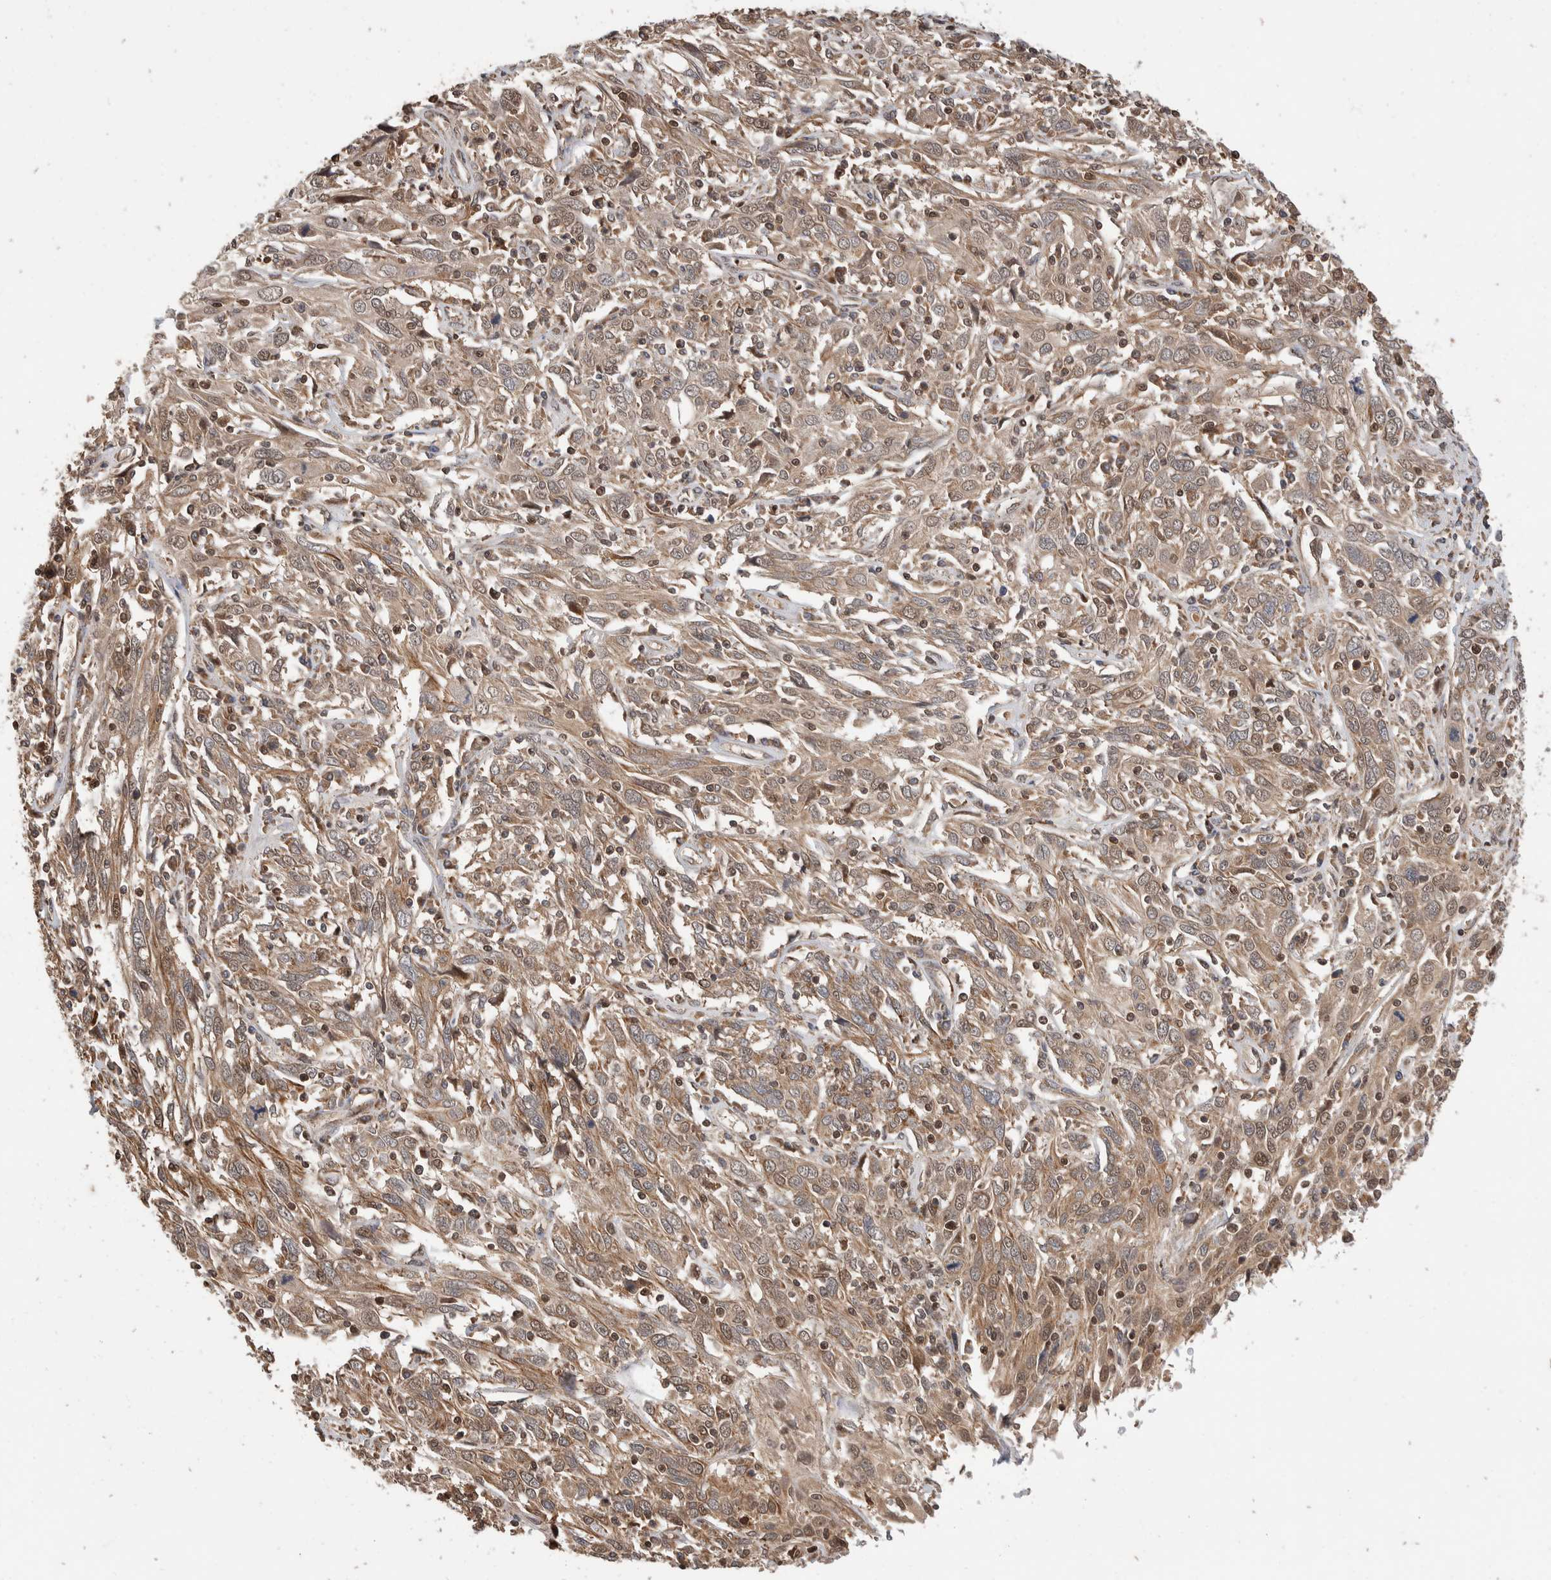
{"staining": {"intensity": "moderate", "quantity": ">75%", "location": "cytoplasmic/membranous,nuclear"}, "tissue": "cervical cancer", "cell_type": "Tumor cells", "image_type": "cancer", "snomed": [{"axis": "morphology", "description": "Squamous cell carcinoma, NOS"}, {"axis": "topography", "description": "Cervix"}], "caption": "Cervical cancer (squamous cell carcinoma) tissue displays moderate cytoplasmic/membranous and nuclear staining in about >75% of tumor cells Ihc stains the protein of interest in brown and the nuclei are stained blue.", "gene": "ABHD11", "patient": {"sex": "female", "age": 46}}